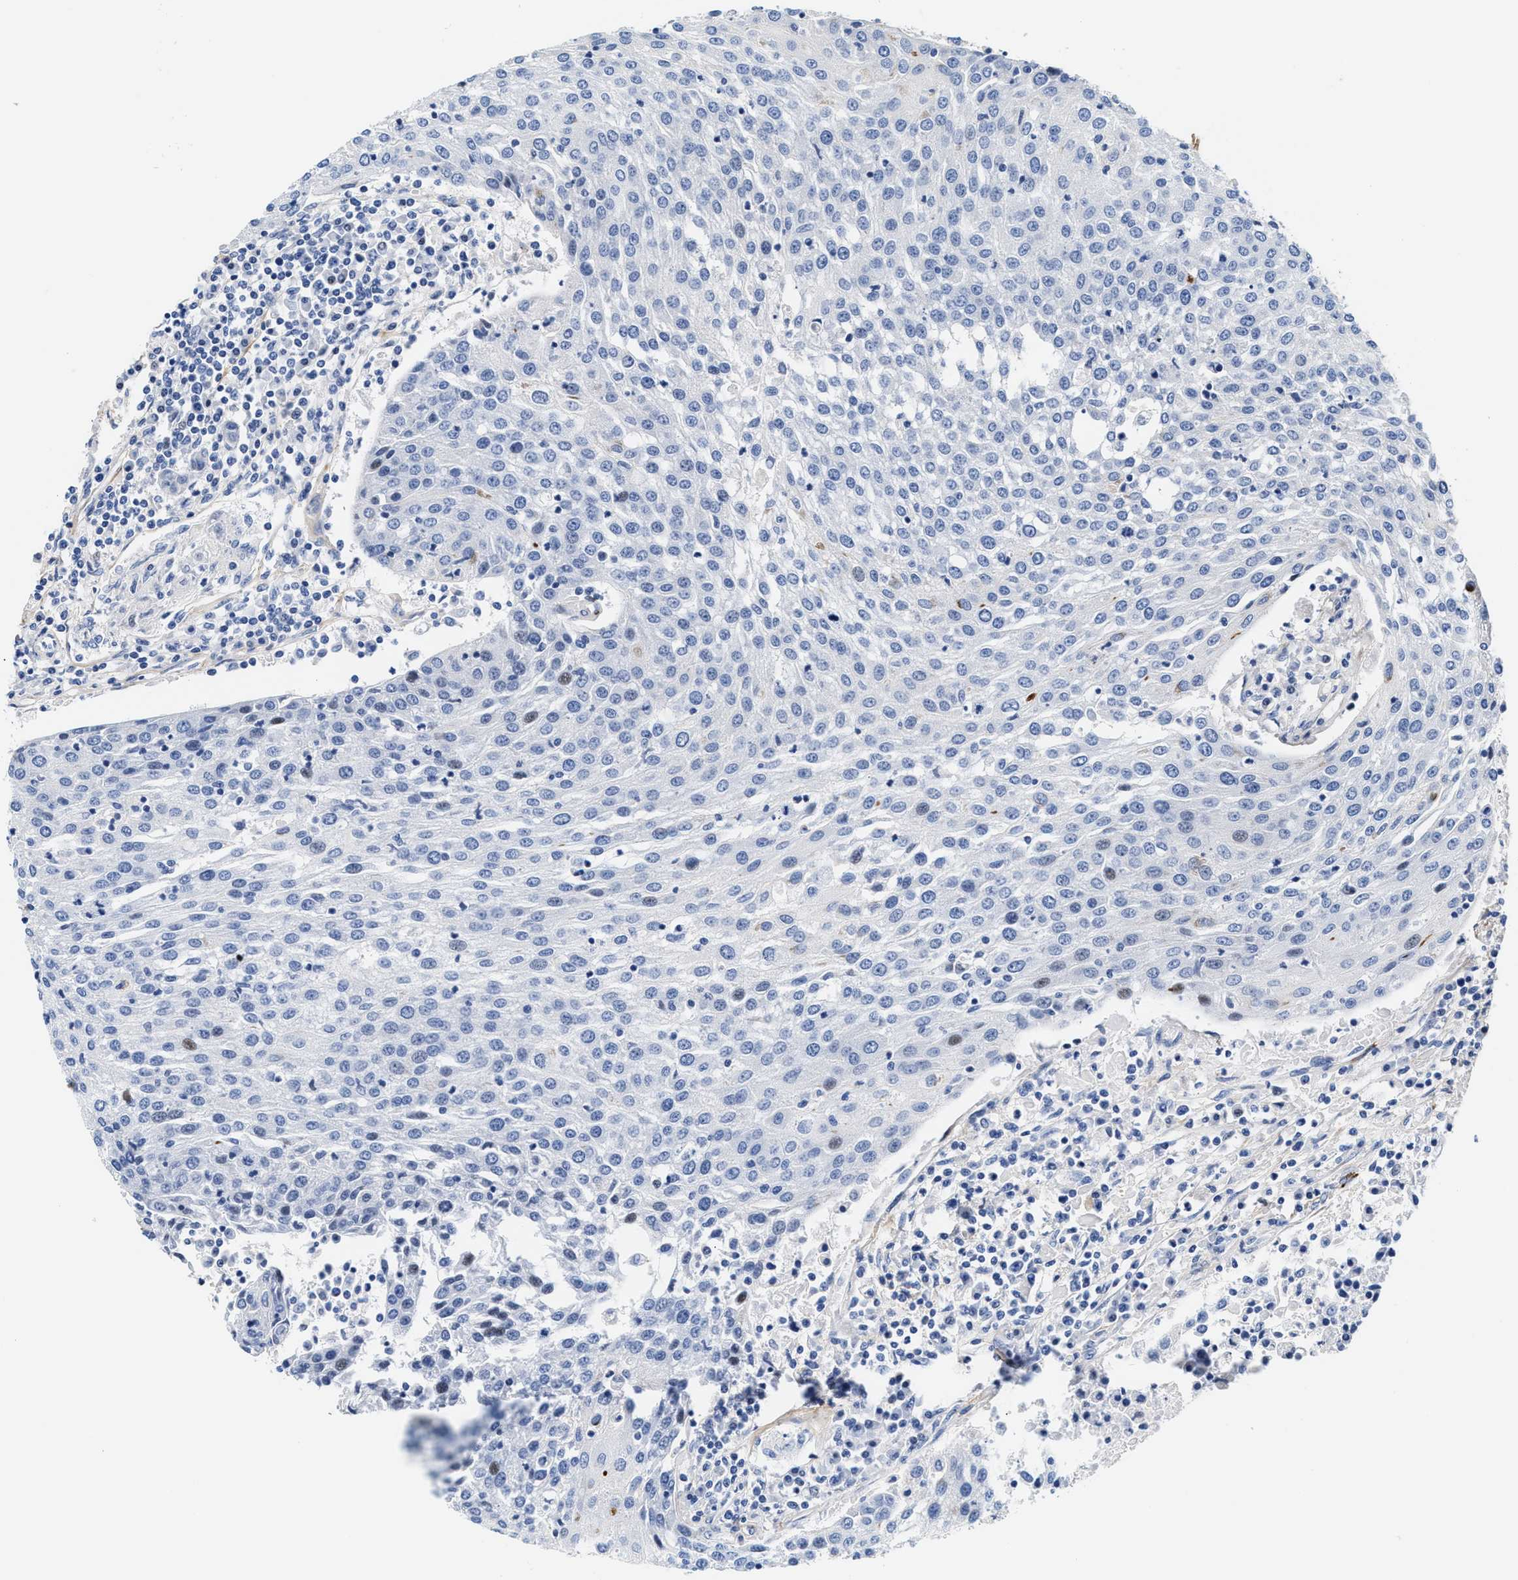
{"staining": {"intensity": "negative", "quantity": "none", "location": "none"}, "tissue": "urothelial cancer", "cell_type": "Tumor cells", "image_type": "cancer", "snomed": [{"axis": "morphology", "description": "Urothelial carcinoma, High grade"}, {"axis": "topography", "description": "Urinary bladder"}], "caption": "This is an IHC image of urothelial cancer. There is no positivity in tumor cells.", "gene": "ACTL7B", "patient": {"sex": "female", "age": 85}}